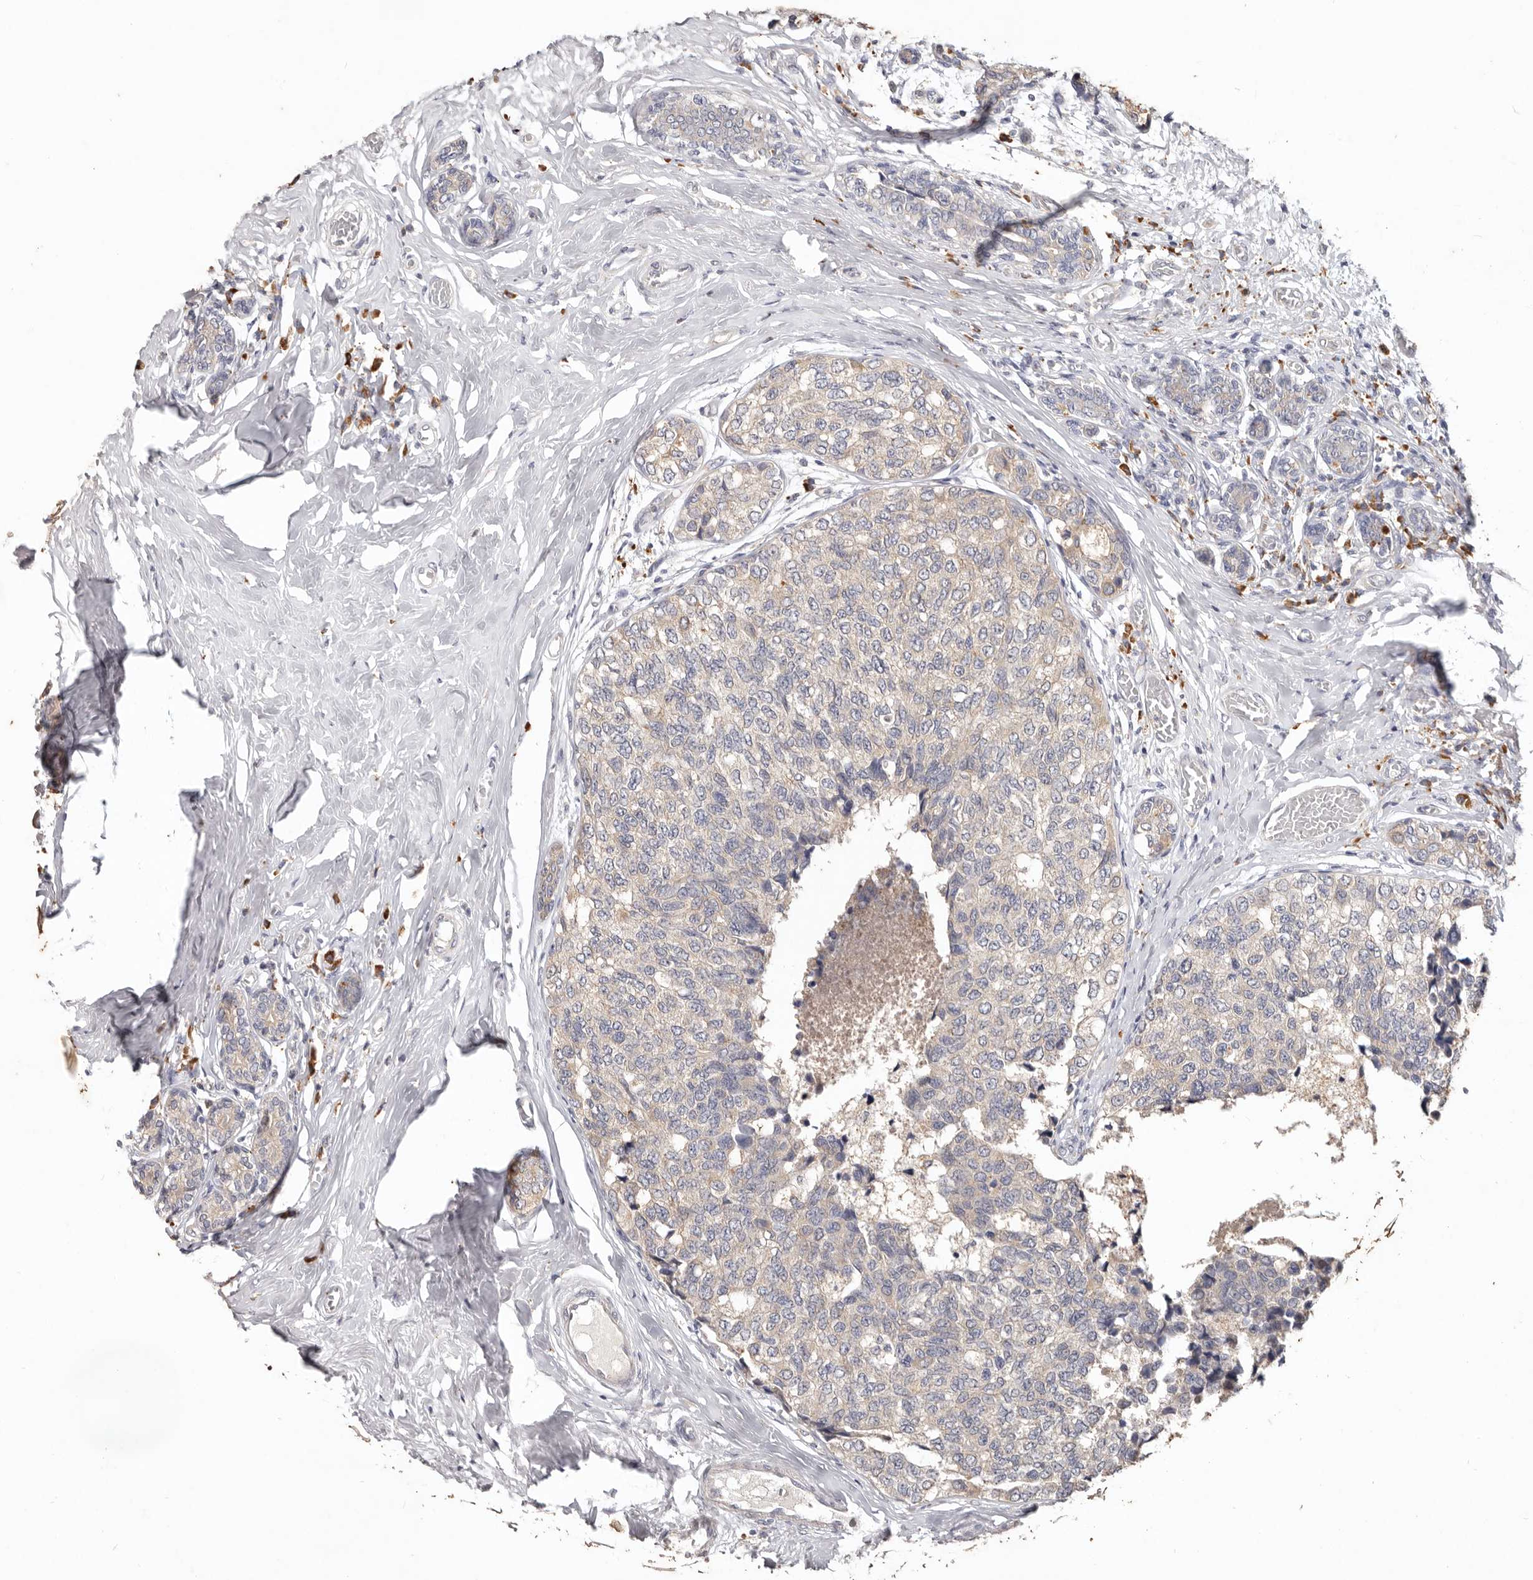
{"staining": {"intensity": "negative", "quantity": "none", "location": "none"}, "tissue": "breast cancer", "cell_type": "Tumor cells", "image_type": "cancer", "snomed": [{"axis": "morphology", "description": "Normal tissue, NOS"}, {"axis": "morphology", "description": "Duct carcinoma"}, {"axis": "topography", "description": "Breast"}], "caption": "High magnification brightfield microscopy of breast cancer (invasive ductal carcinoma) stained with DAB (3,3'-diaminobenzidine) (brown) and counterstained with hematoxylin (blue): tumor cells show no significant positivity.", "gene": "WDR77", "patient": {"sex": "female", "age": 43}}